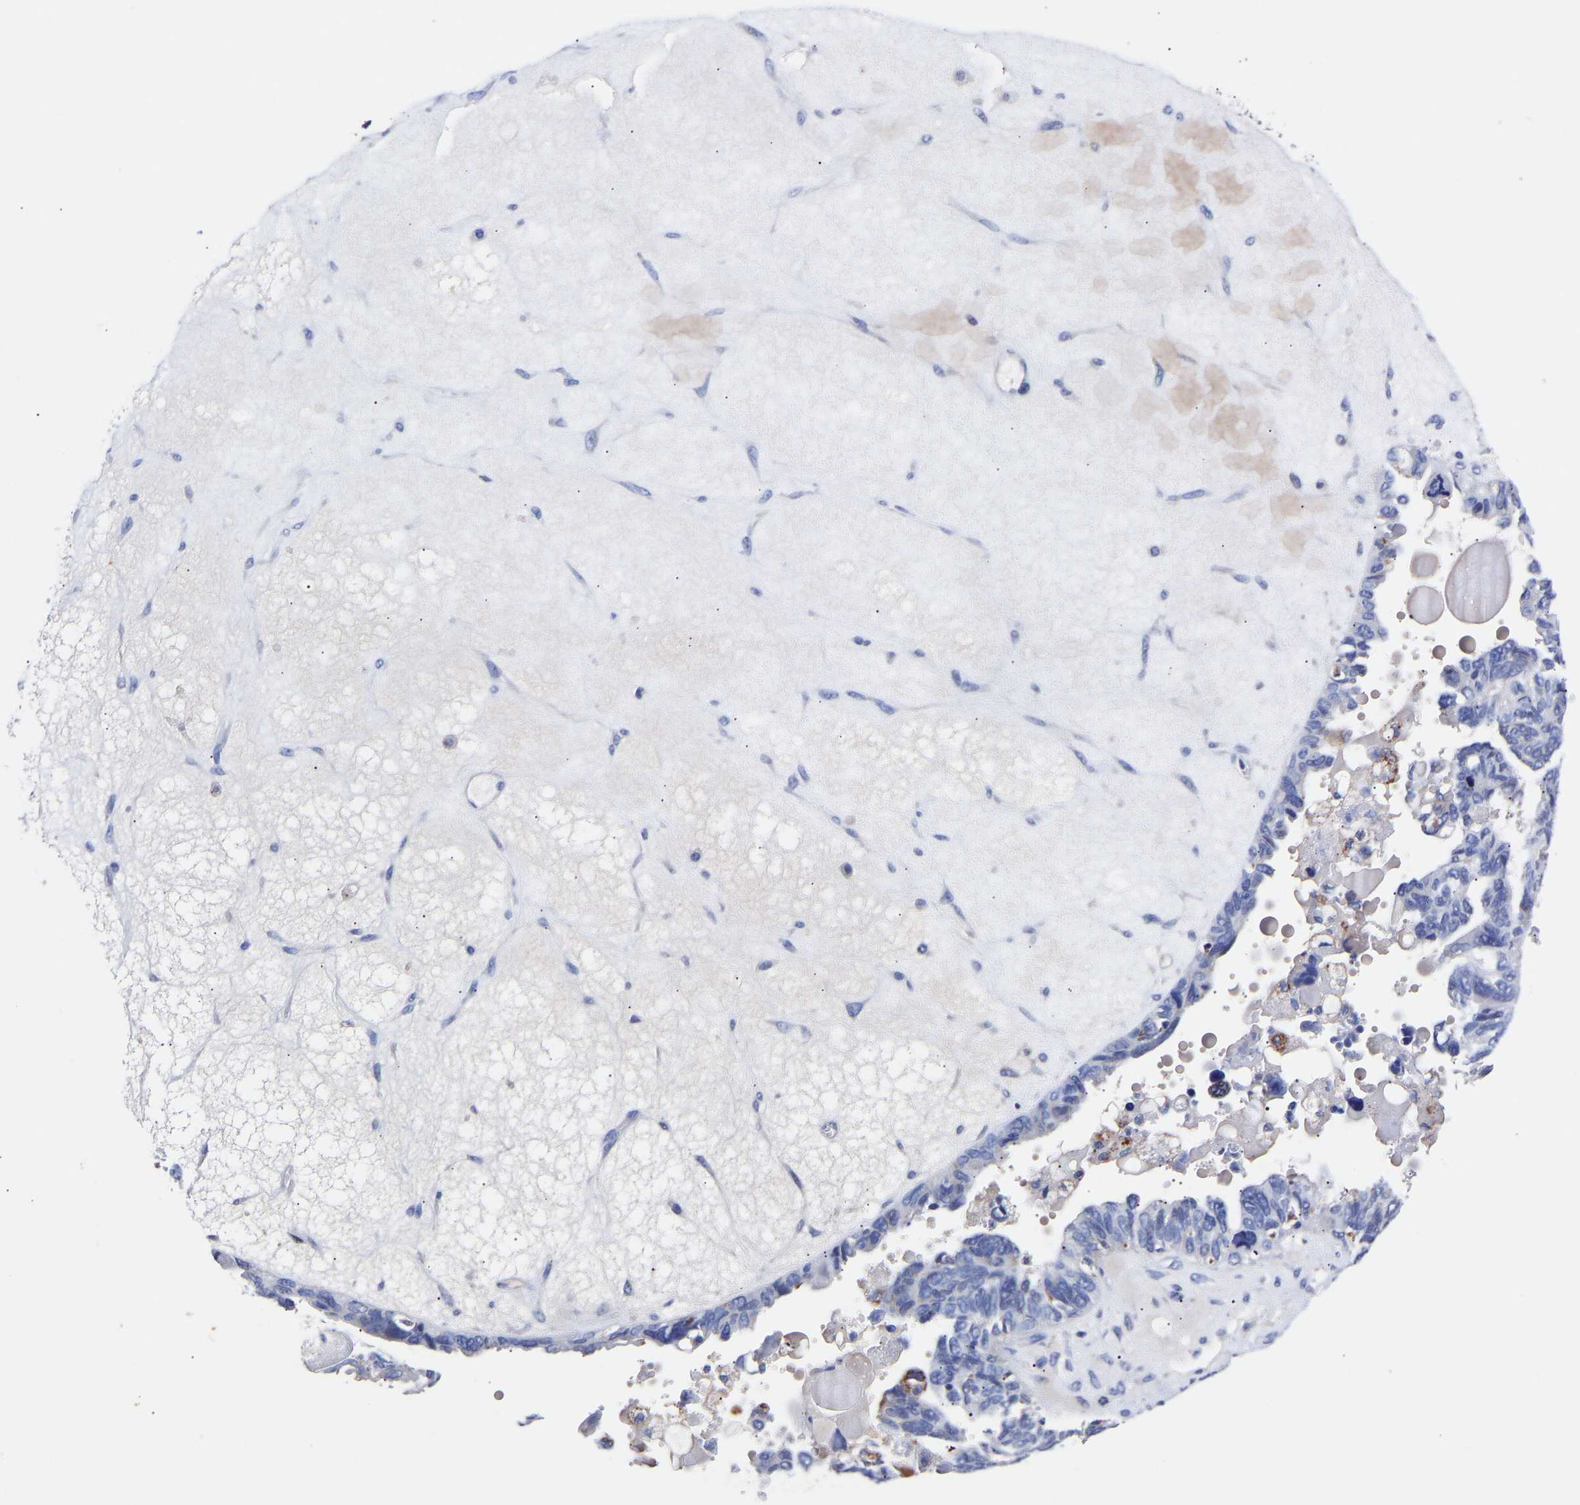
{"staining": {"intensity": "negative", "quantity": "none", "location": "none"}, "tissue": "ovarian cancer", "cell_type": "Tumor cells", "image_type": "cancer", "snomed": [{"axis": "morphology", "description": "Cystadenocarcinoma, serous, NOS"}, {"axis": "topography", "description": "Ovary"}], "caption": "High power microscopy image of an immunohistochemistry (IHC) histopathology image of serous cystadenocarcinoma (ovarian), revealing no significant expression in tumor cells.", "gene": "SEM1", "patient": {"sex": "female", "age": 79}}